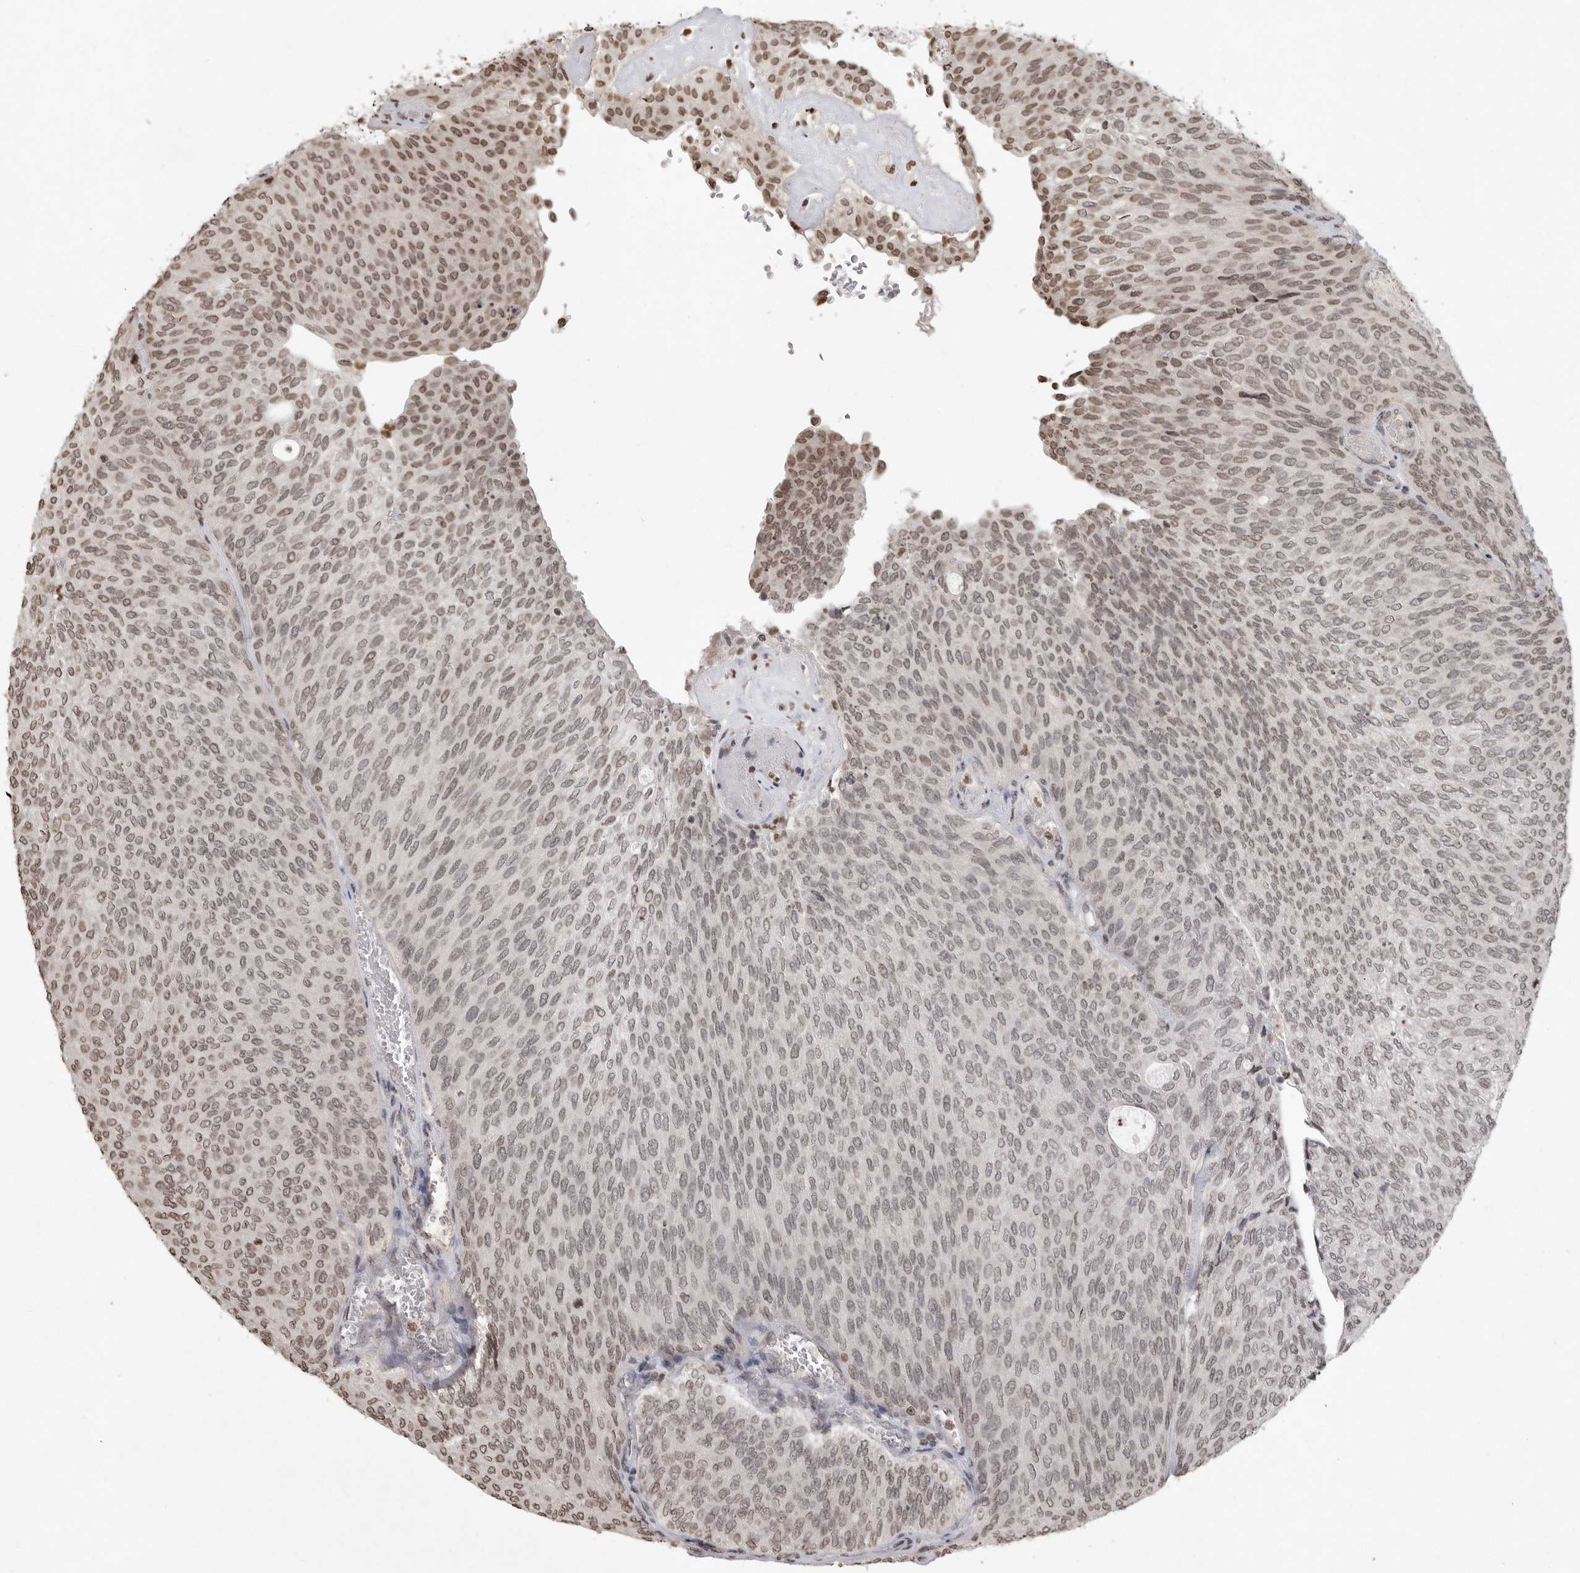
{"staining": {"intensity": "weak", "quantity": ">75%", "location": "nuclear"}, "tissue": "urothelial cancer", "cell_type": "Tumor cells", "image_type": "cancer", "snomed": [{"axis": "morphology", "description": "Urothelial carcinoma, Low grade"}, {"axis": "topography", "description": "Urinary bladder"}], "caption": "Protein positivity by immunohistochemistry (IHC) displays weak nuclear expression in about >75% of tumor cells in low-grade urothelial carcinoma.", "gene": "WDR45", "patient": {"sex": "female", "age": 79}}